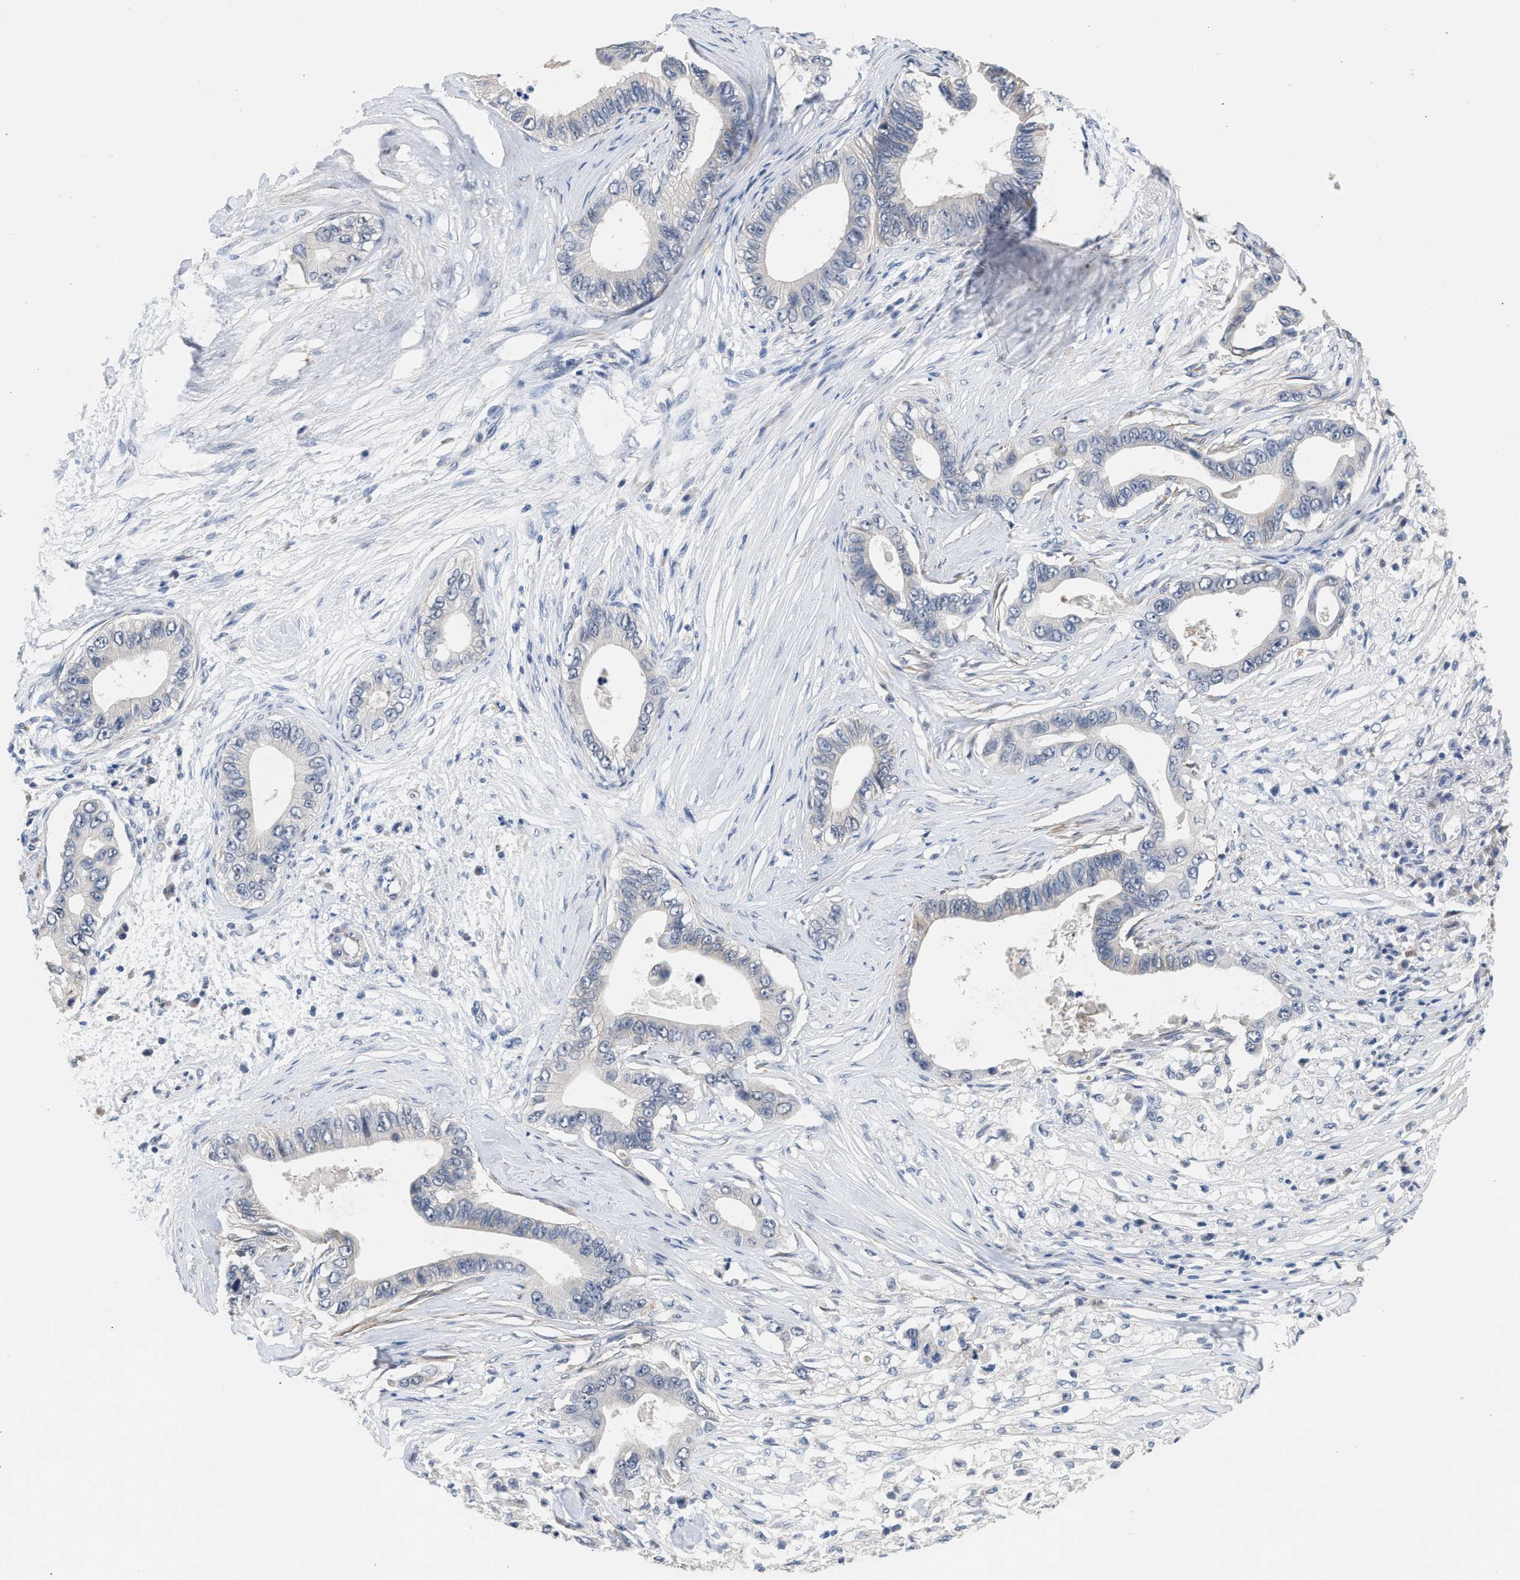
{"staining": {"intensity": "weak", "quantity": "<25%", "location": "cytoplasmic/membranous"}, "tissue": "pancreatic cancer", "cell_type": "Tumor cells", "image_type": "cancer", "snomed": [{"axis": "morphology", "description": "Adenocarcinoma, NOS"}, {"axis": "topography", "description": "Pancreas"}], "caption": "Tumor cells are negative for brown protein staining in pancreatic cancer.", "gene": "CSF3R", "patient": {"sex": "male", "age": 77}}